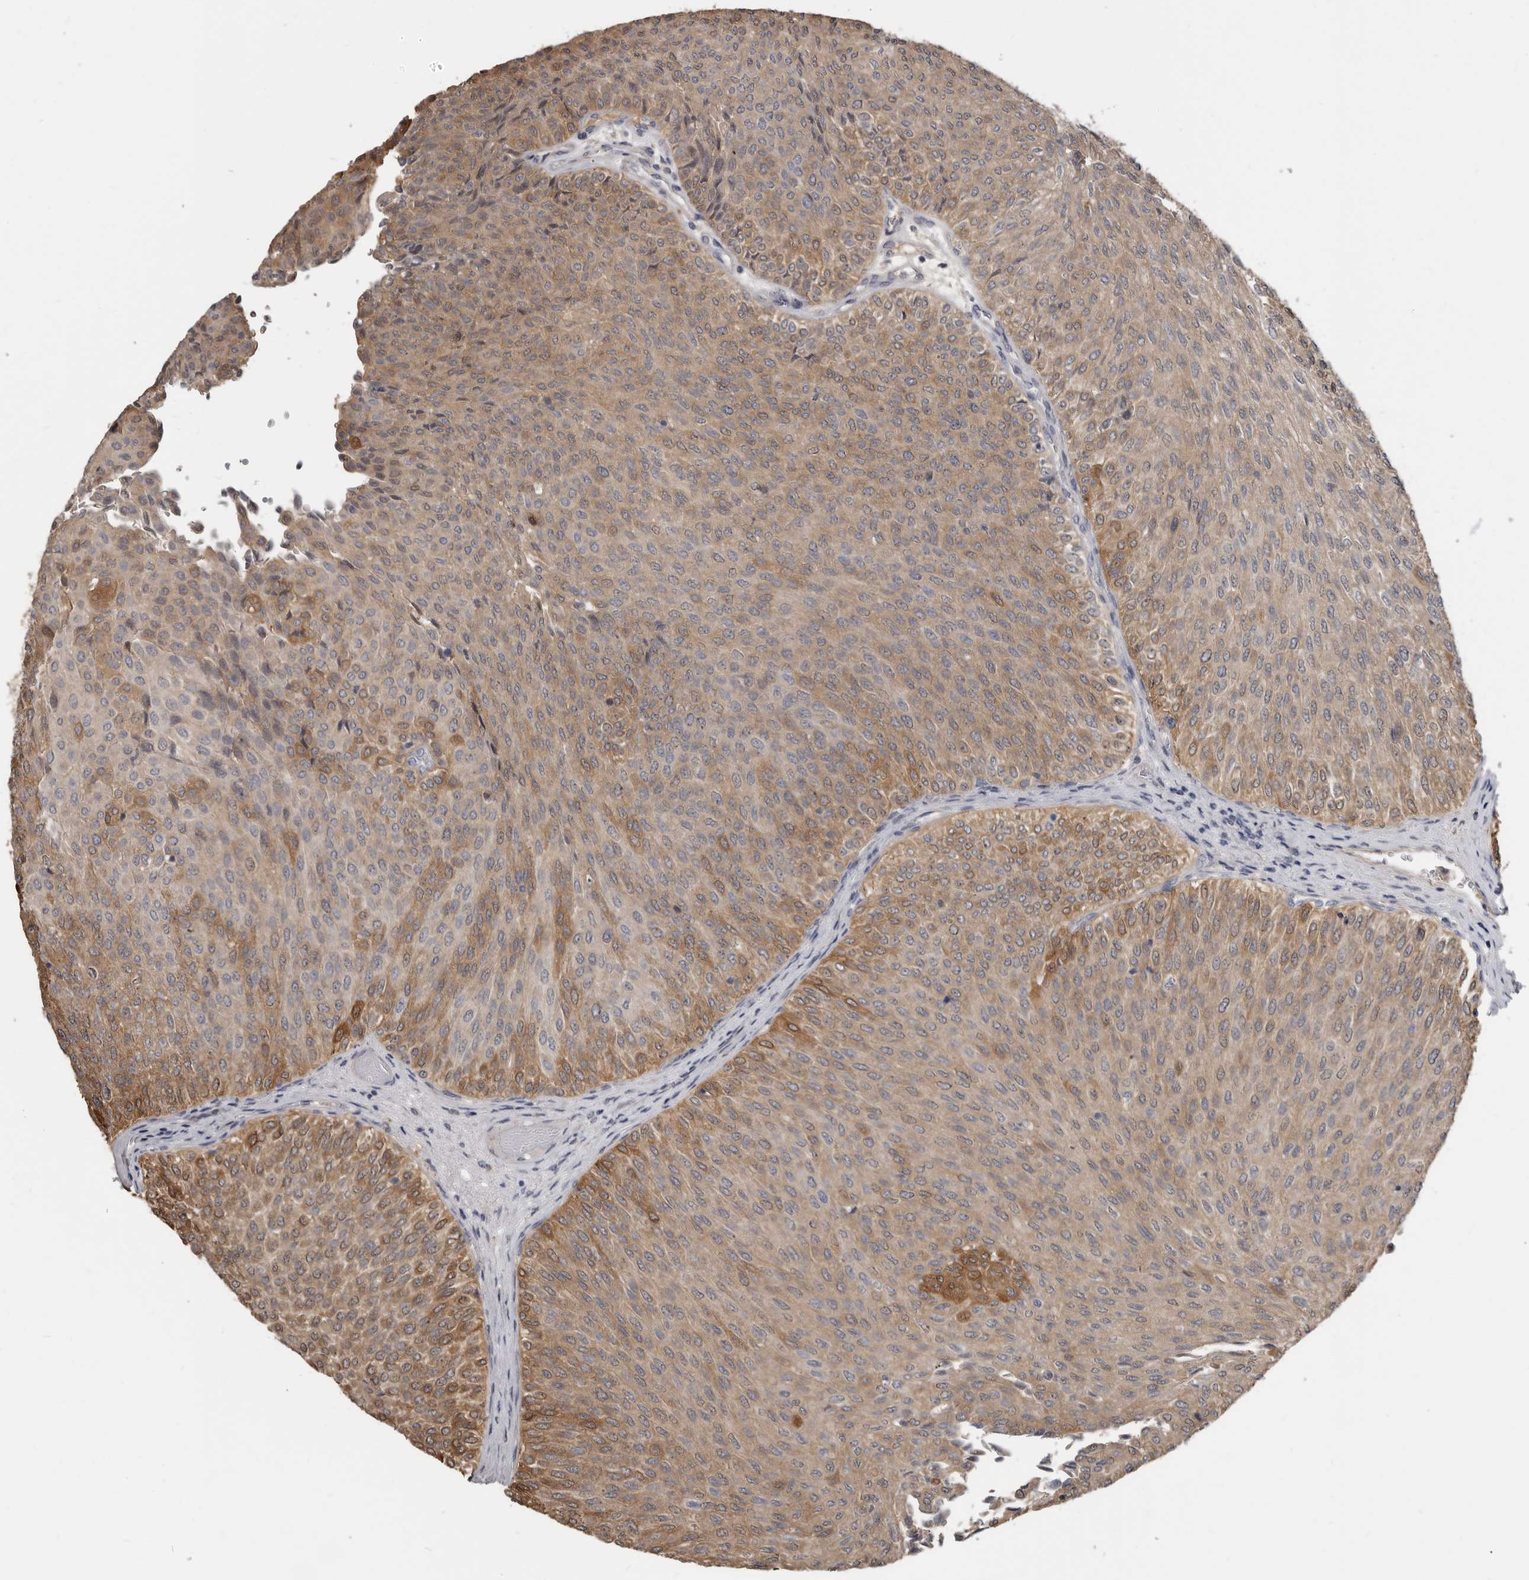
{"staining": {"intensity": "moderate", "quantity": ">75%", "location": "cytoplasmic/membranous"}, "tissue": "urothelial cancer", "cell_type": "Tumor cells", "image_type": "cancer", "snomed": [{"axis": "morphology", "description": "Urothelial carcinoma, Low grade"}, {"axis": "topography", "description": "Urinary bladder"}], "caption": "Brown immunohistochemical staining in human urothelial cancer displays moderate cytoplasmic/membranous positivity in about >75% of tumor cells.", "gene": "KCNJ8", "patient": {"sex": "male", "age": 78}}